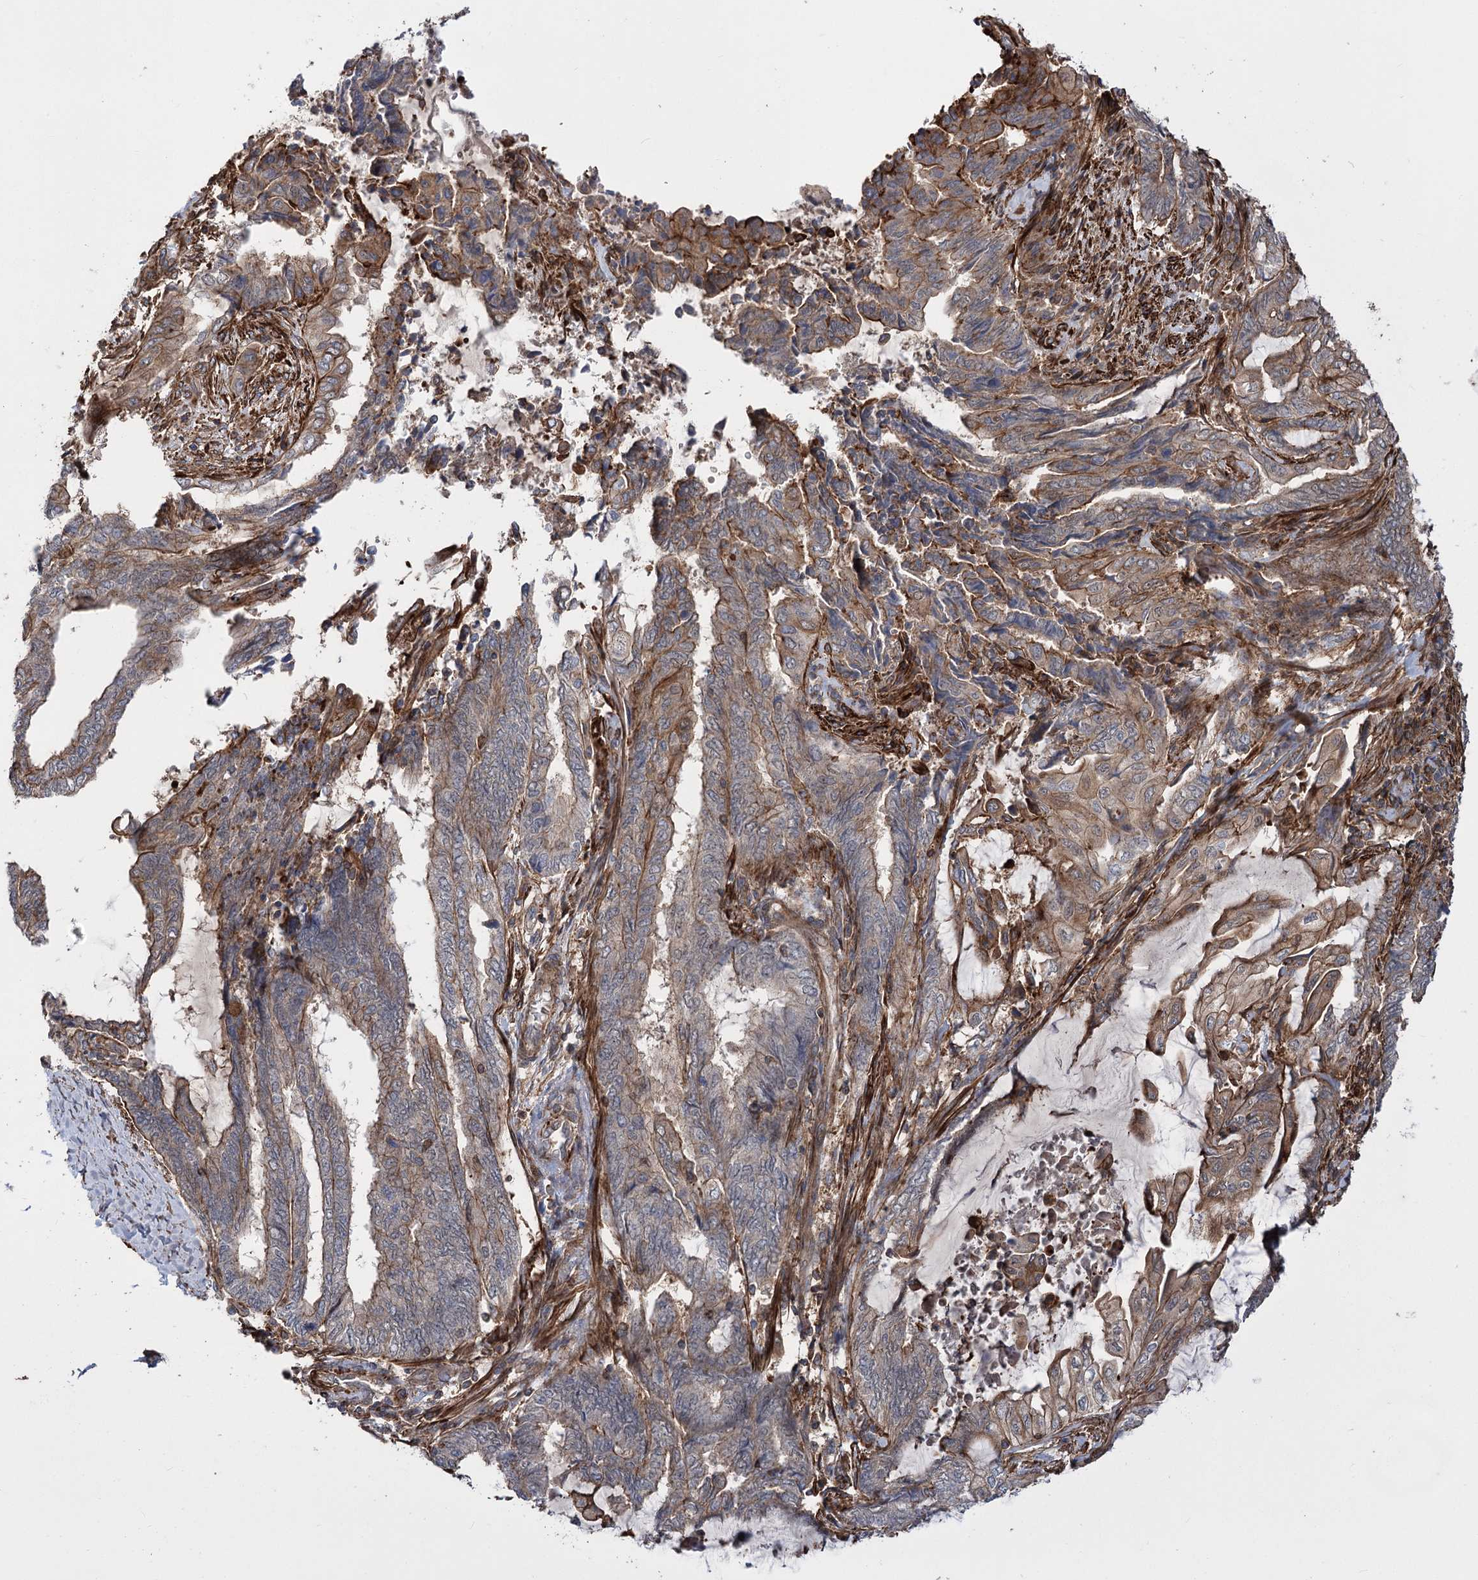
{"staining": {"intensity": "moderate", "quantity": ">75%", "location": "cytoplasmic/membranous"}, "tissue": "endometrial cancer", "cell_type": "Tumor cells", "image_type": "cancer", "snomed": [{"axis": "morphology", "description": "Adenocarcinoma, NOS"}, {"axis": "topography", "description": "Uterus"}, {"axis": "topography", "description": "Endometrium"}], "caption": "Endometrial adenocarcinoma stained with a protein marker displays moderate staining in tumor cells.", "gene": "DPP3", "patient": {"sex": "female", "age": 70}}